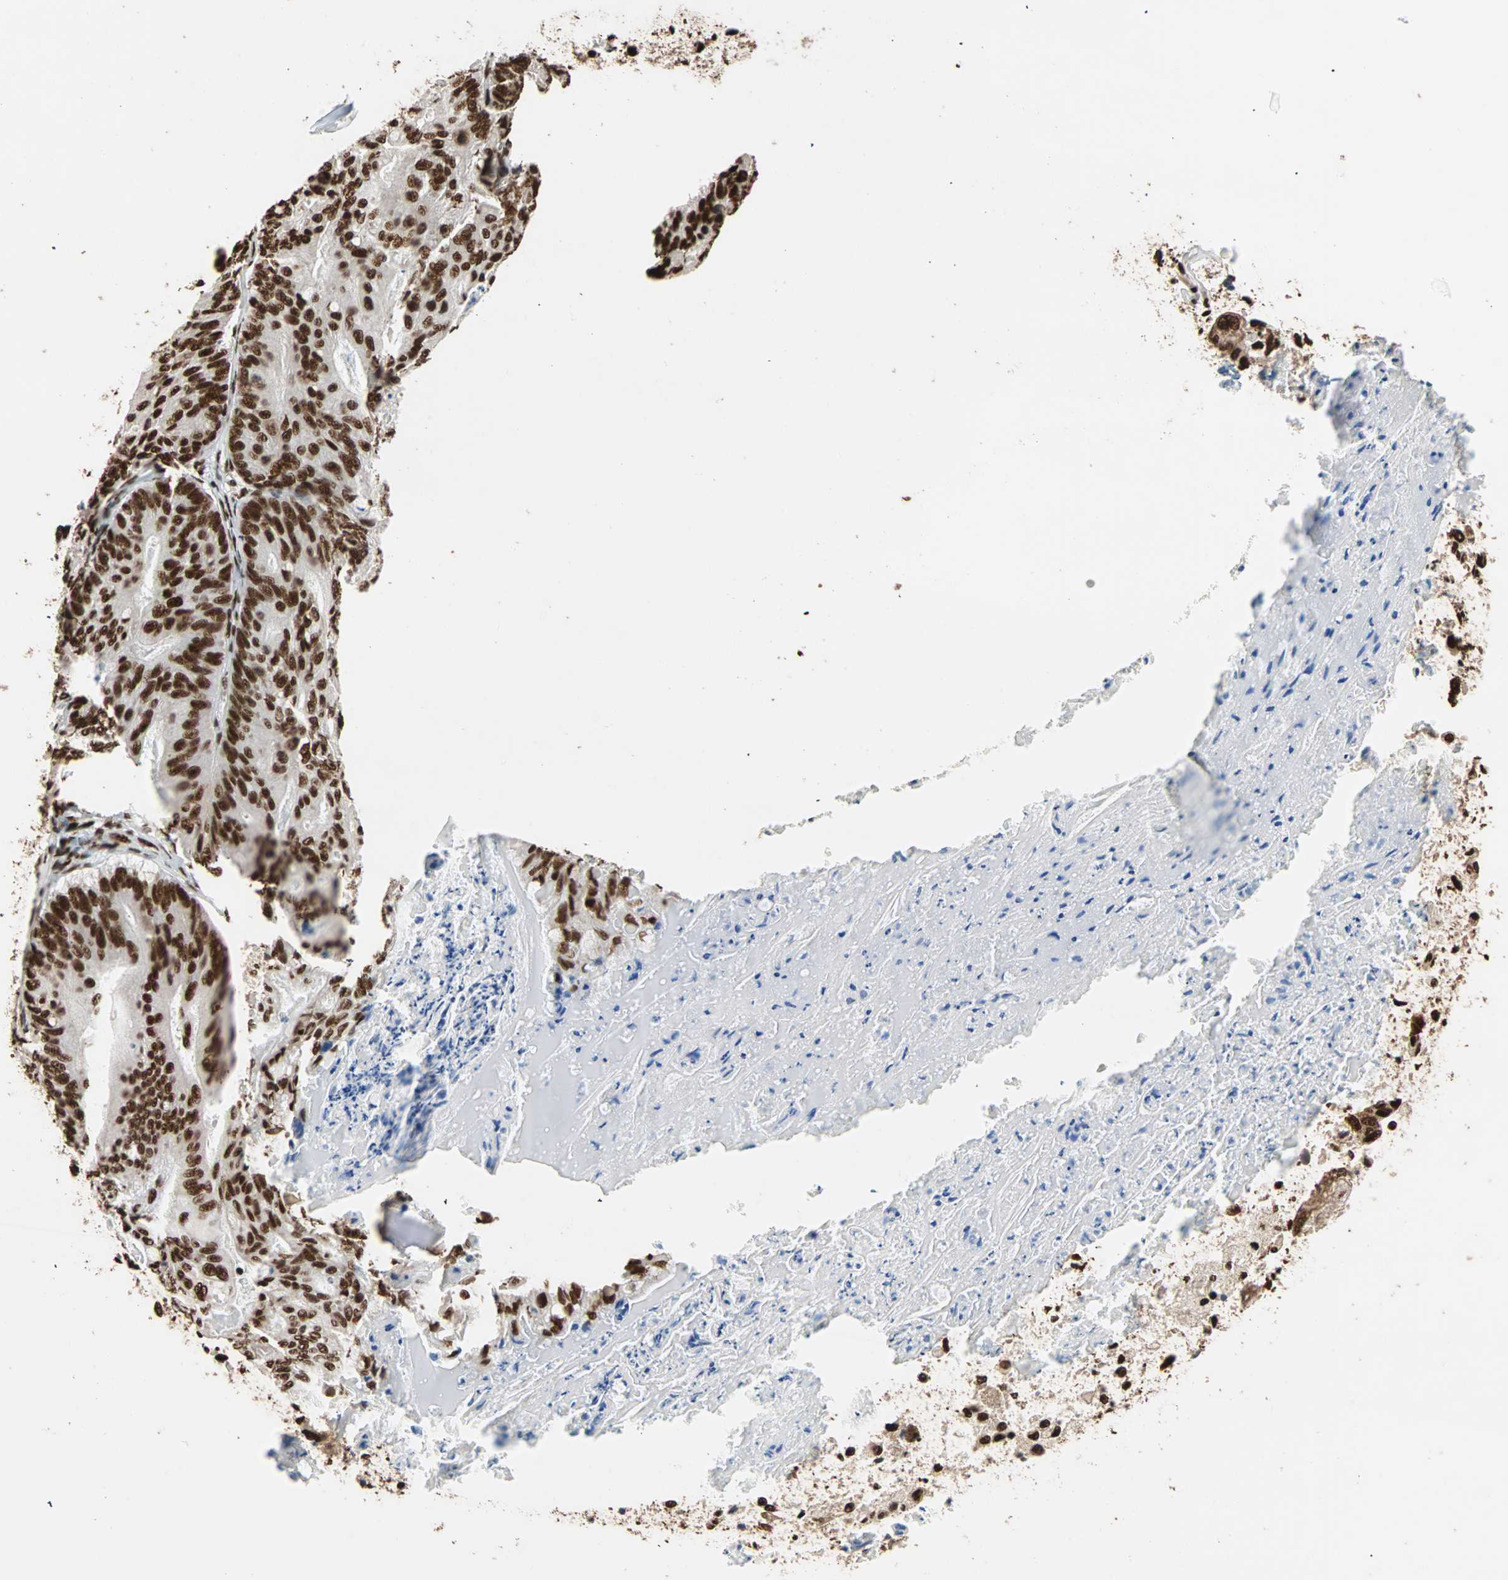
{"staining": {"intensity": "strong", "quantity": ">75%", "location": "nuclear"}, "tissue": "ovarian cancer", "cell_type": "Tumor cells", "image_type": "cancer", "snomed": [{"axis": "morphology", "description": "Cystadenocarcinoma, mucinous, NOS"}, {"axis": "topography", "description": "Ovary"}], "caption": "This photomicrograph shows immunohistochemistry (IHC) staining of ovarian mucinous cystadenocarcinoma, with high strong nuclear expression in approximately >75% of tumor cells.", "gene": "ILF2", "patient": {"sex": "female", "age": 37}}